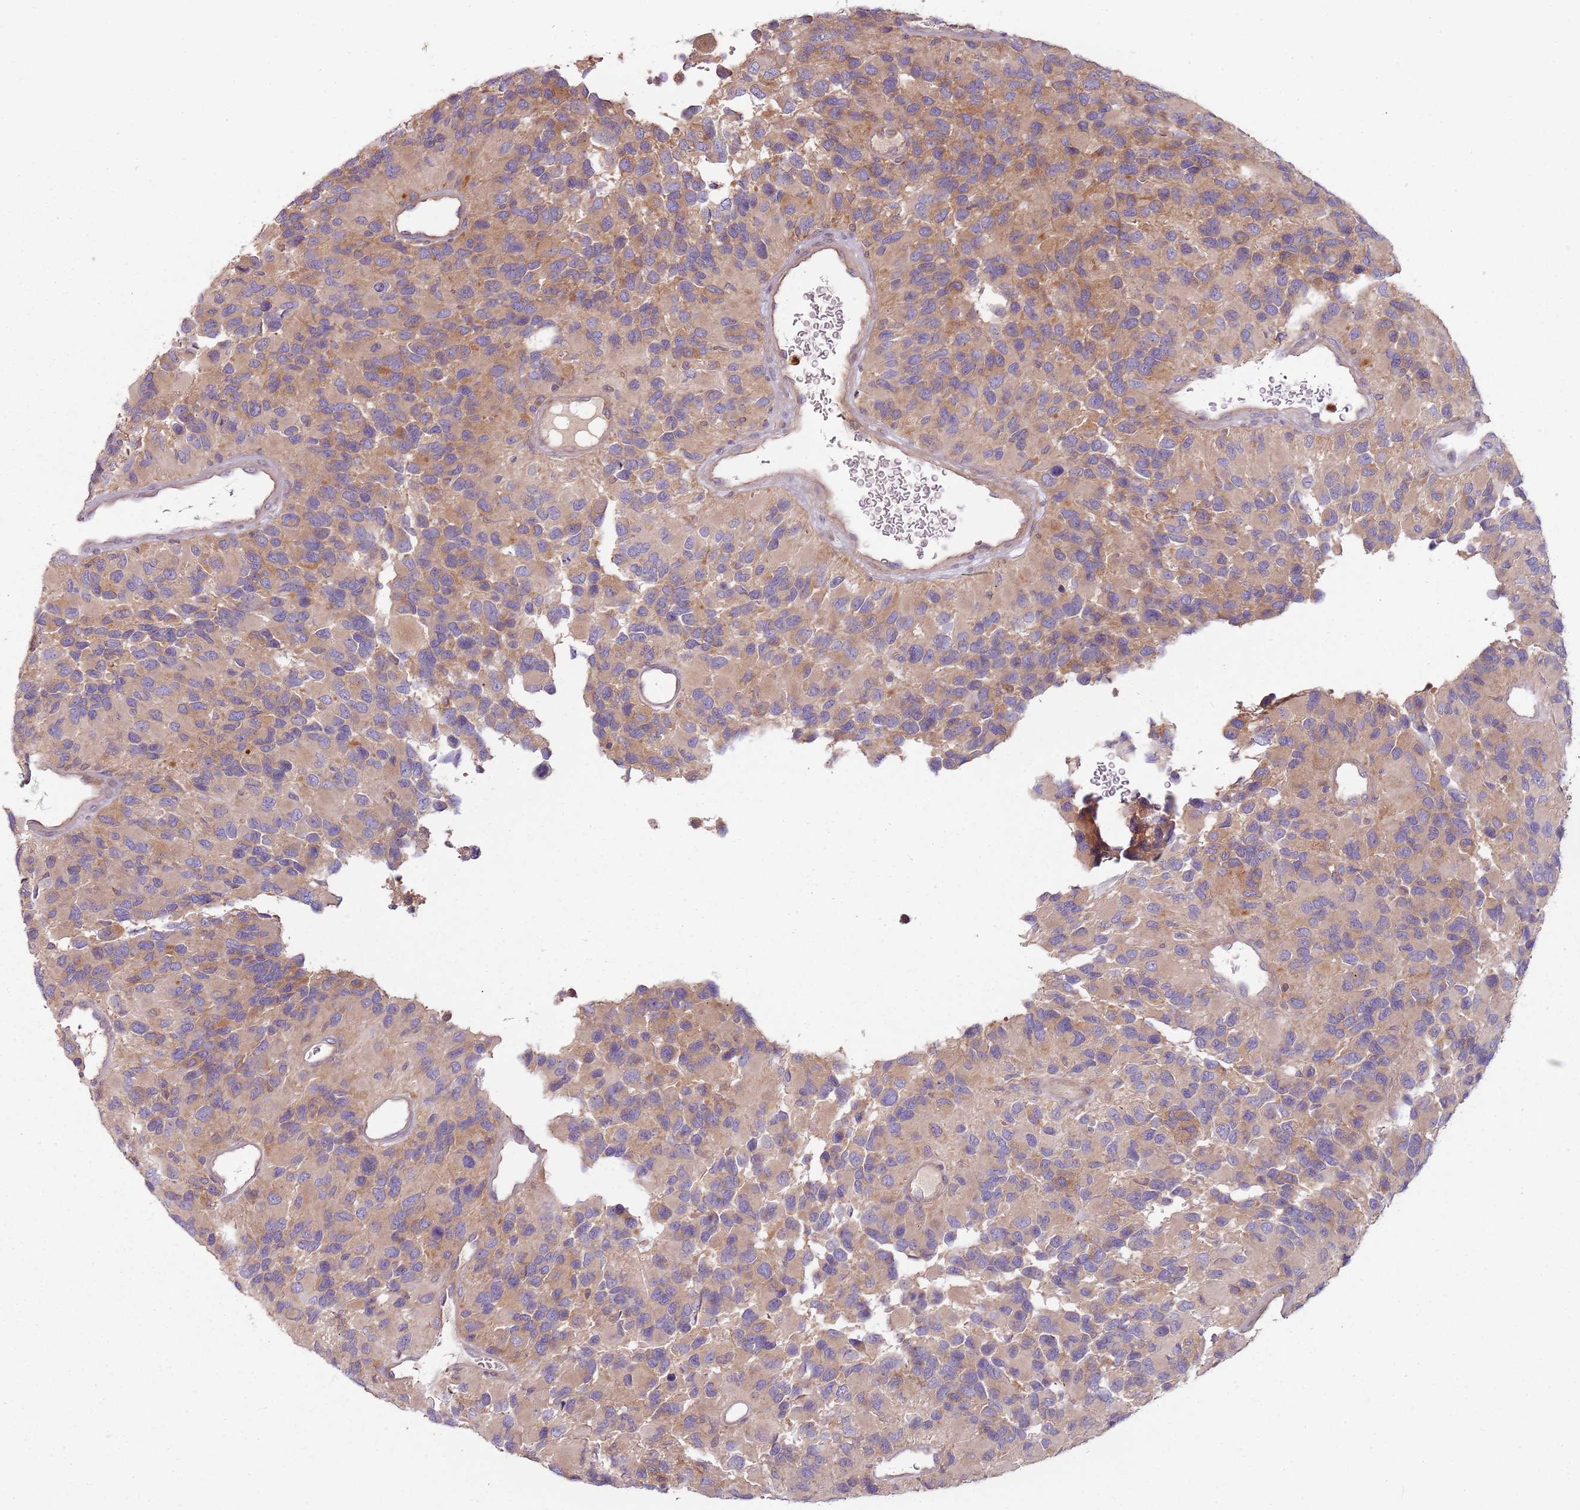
{"staining": {"intensity": "moderate", "quantity": "25%-75%", "location": "cytoplasmic/membranous"}, "tissue": "glioma", "cell_type": "Tumor cells", "image_type": "cancer", "snomed": [{"axis": "morphology", "description": "Glioma, malignant, High grade"}, {"axis": "topography", "description": "Brain"}], "caption": "This photomicrograph exhibits glioma stained with immunohistochemistry (IHC) to label a protein in brown. The cytoplasmic/membranous of tumor cells show moderate positivity for the protein. Nuclei are counter-stained blue.", "gene": "NADK", "patient": {"sex": "male", "age": 77}}